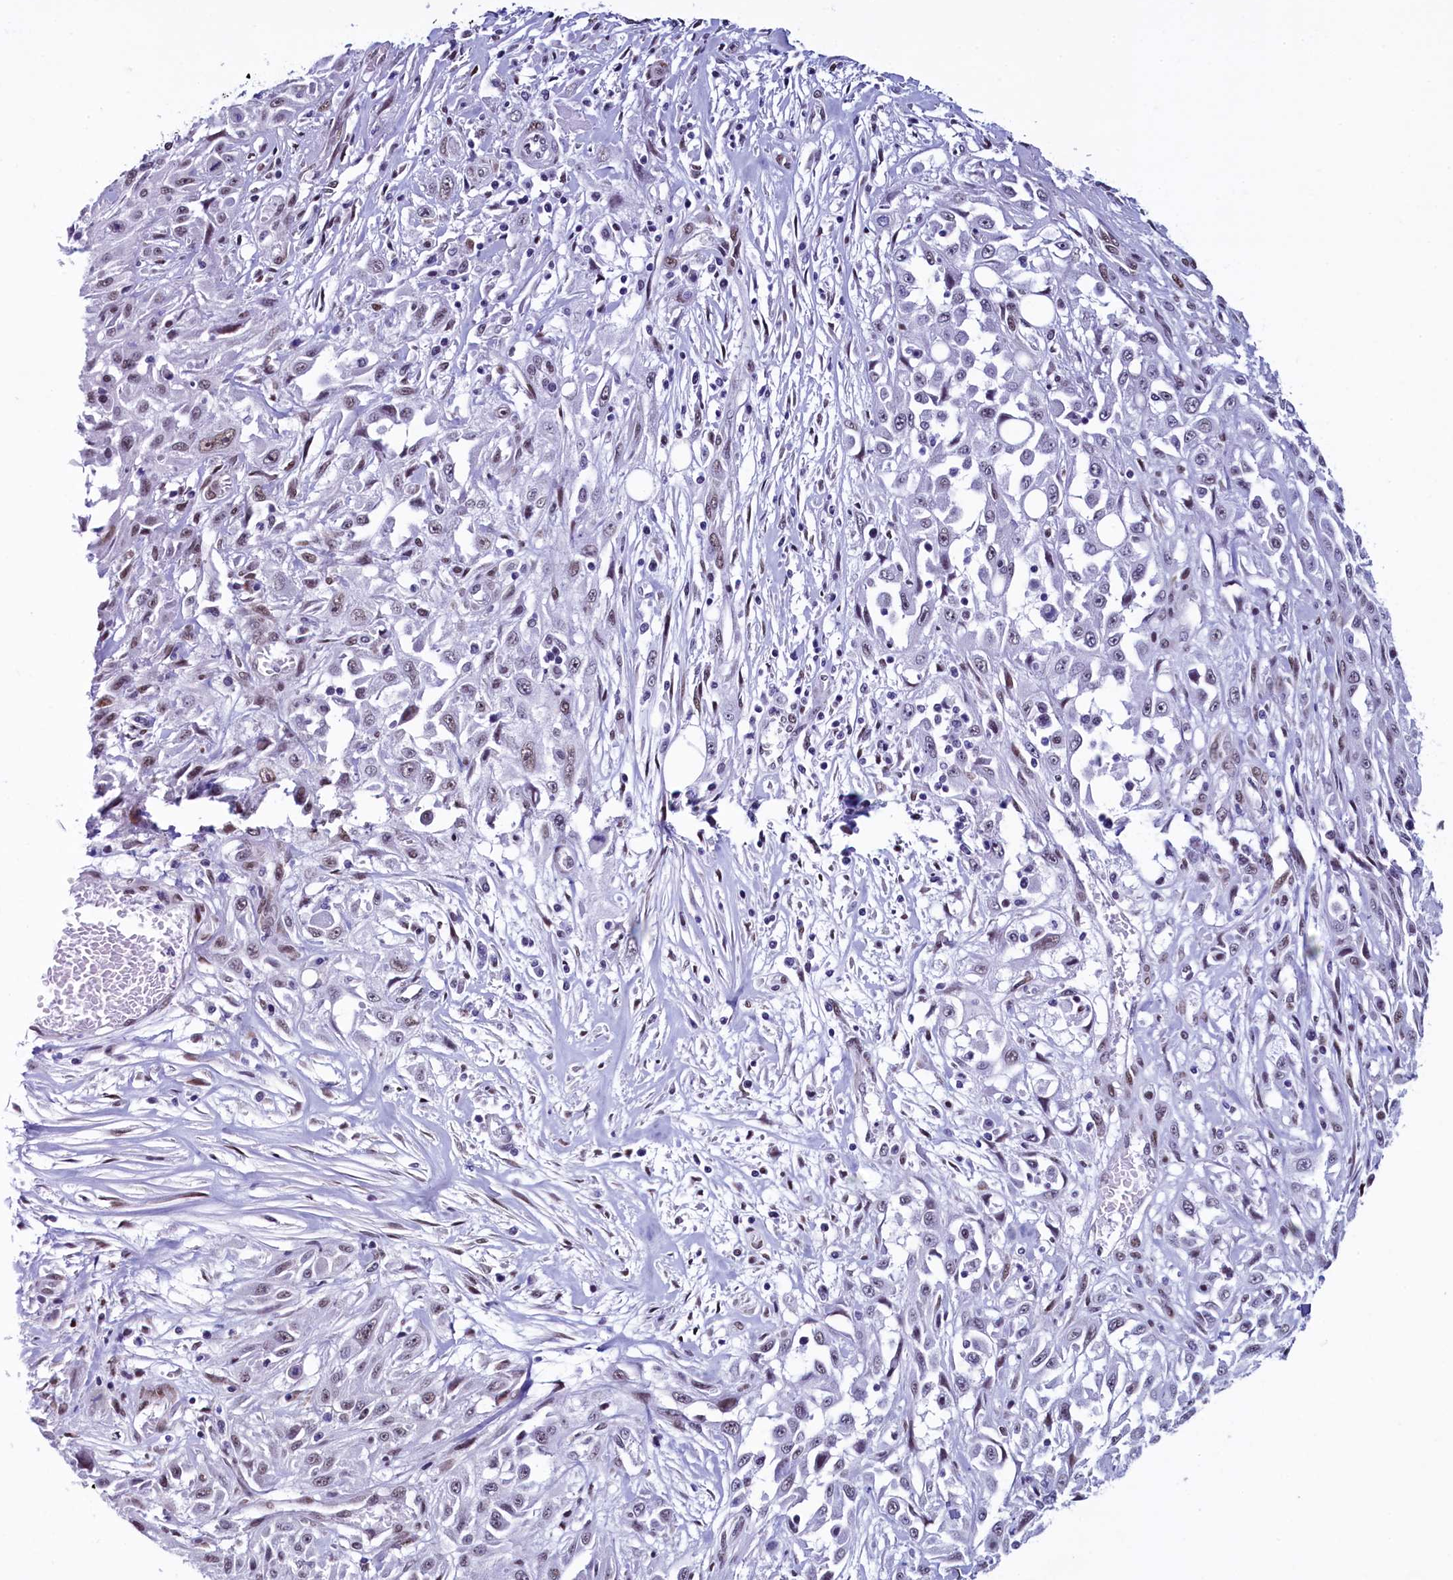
{"staining": {"intensity": "weak", "quantity": "25%-75%", "location": "nuclear"}, "tissue": "skin cancer", "cell_type": "Tumor cells", "image_type": "cancer", "snomed": [{"axis": "morphology", "description": "Squamous cell carcinoma, NOS"}, {"axis": "morphology", "description": "Squamous cell carcinoma, metastatic, NOS"}, {"axis": "topography", "description": "Skin"}, {"axis": "topography", "description": "Lymph node"}], "caption": "This is an image of IHC staining of skin cancer, which shows weak staining in the nuclear of tumor cells.", "gene": "SUGP2", "patient": {"sex": "male", "age": 75}}